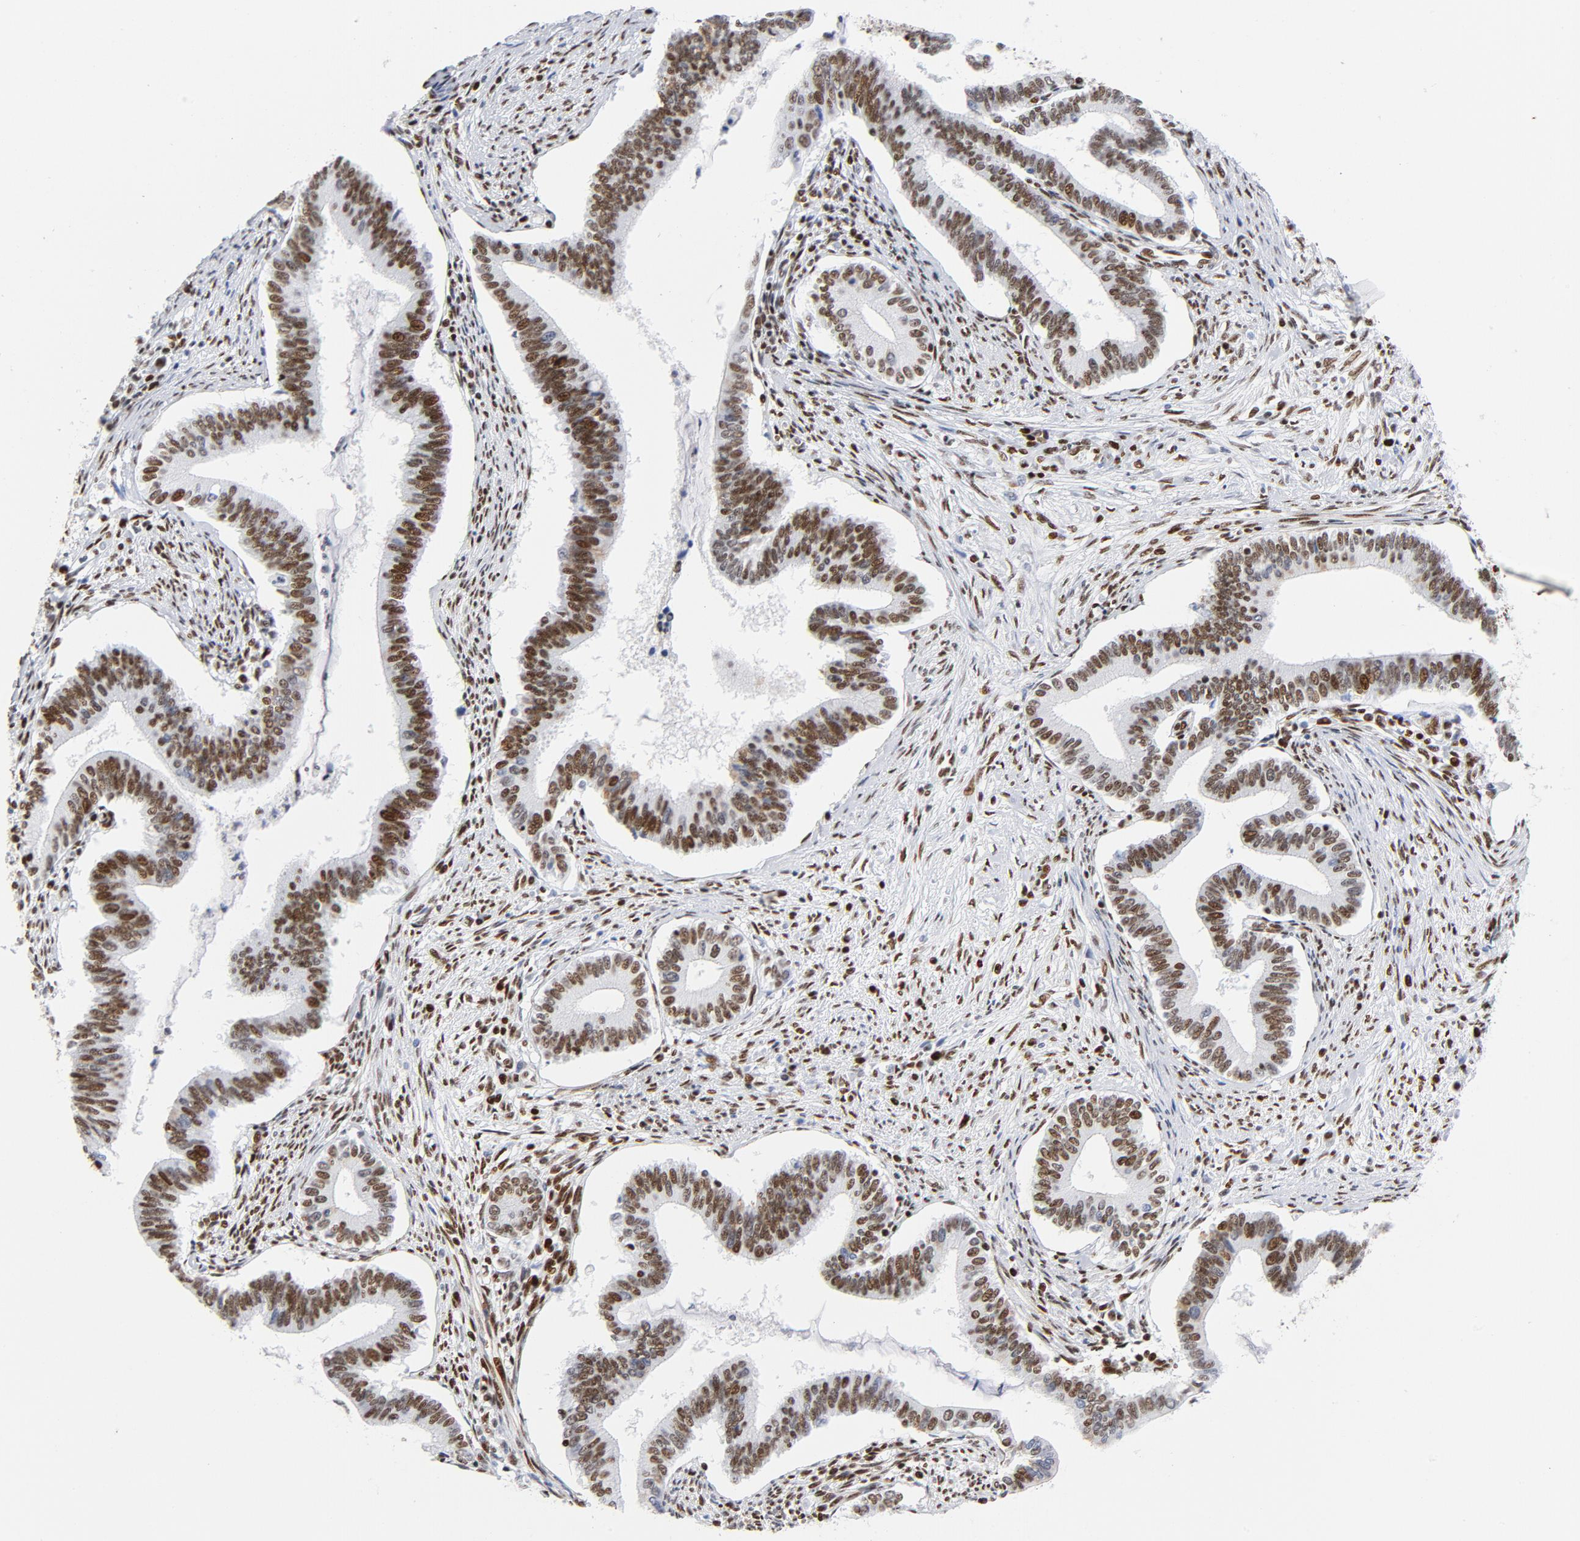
{"staining": {"intensity": "strong", "quantity": ">75%", "location": "nuclear"}, "tissue": "cervical cancer", "cell_type": "Tumor cells", "image_type": "cancer", "snomed": [{"axis": "morphology", "description": "Adenocarcinoma, NOS"}, {"axis": "topography", "description": "Cervix"}], "caption": "A micrograph of cervical cancer stained for a protein exhibits strong nuclear brown staining in tumor cells. The staining was performed using DAB to visualize the protein expression in brown, while the nuclei were stained in blue with hematoxylin (Magnification: 20x).", "gene": "XRCC5", "patient": {"sex": "female", "age": 36}}